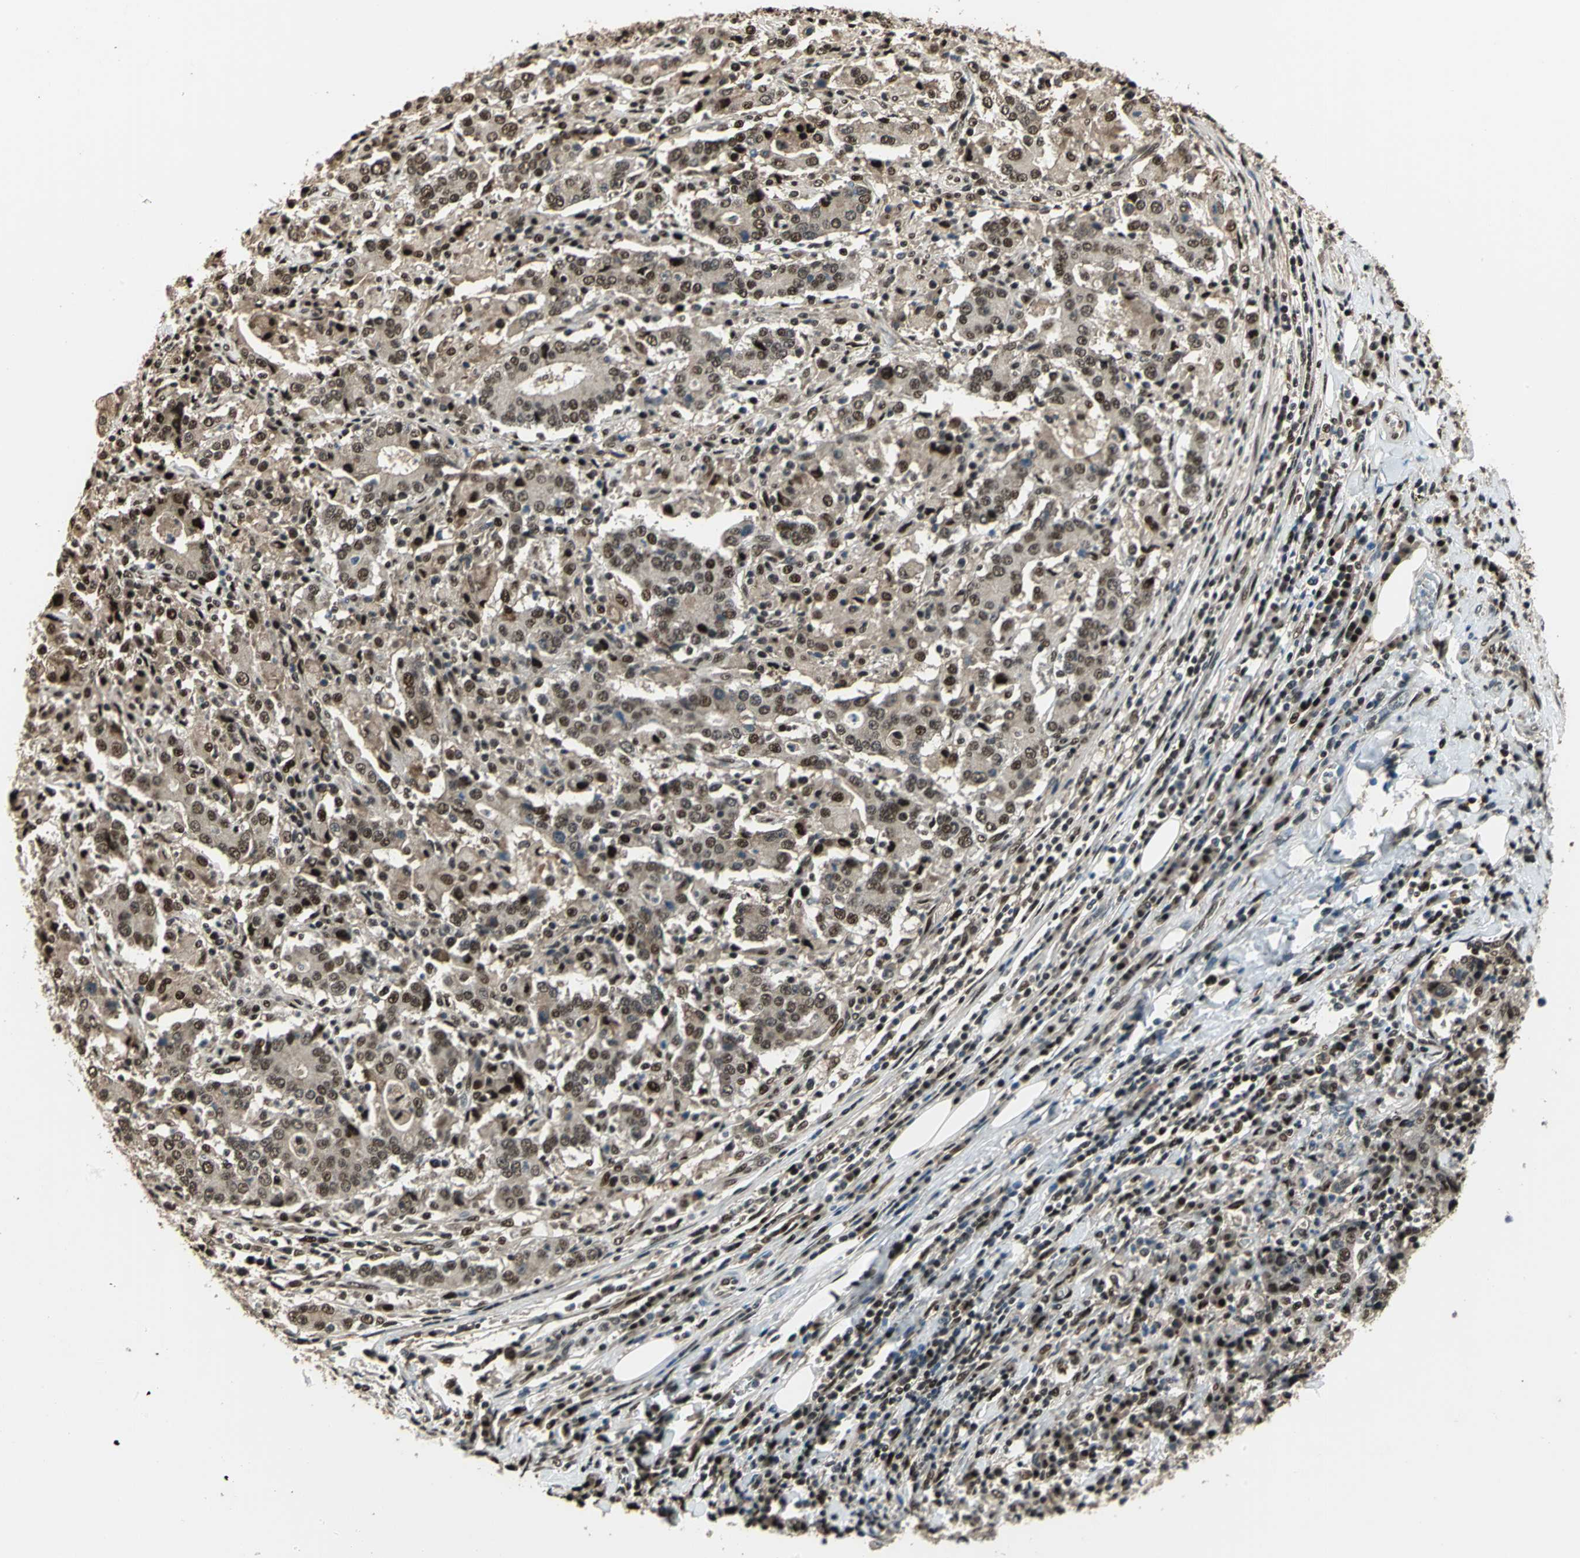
{"staining": {"intensity": "moderate", "quantity": ">75%", "location": "nuclear"}, "tissue": "stomach cancer", "cell_type": "Tumor cells", "image_type": "cancer", "snomed": [{"axis": "morphology", "description": "Normal tissue, NOS"}, {"axis": "morphology", "description": "Adenocarcinoma, NOS"}, {"axis": "topography", "description": "Stomach, upper"}, {"axis": "topography", "description": "Stomach"}], "caption": "Stomach cancer (adenocarcinoma) tissue exhibits moderate nuclear positivity in approximately >75% of tumor cells", "gene": "MIS18BP1", "patient": {"sex": "male", "age": 59}}